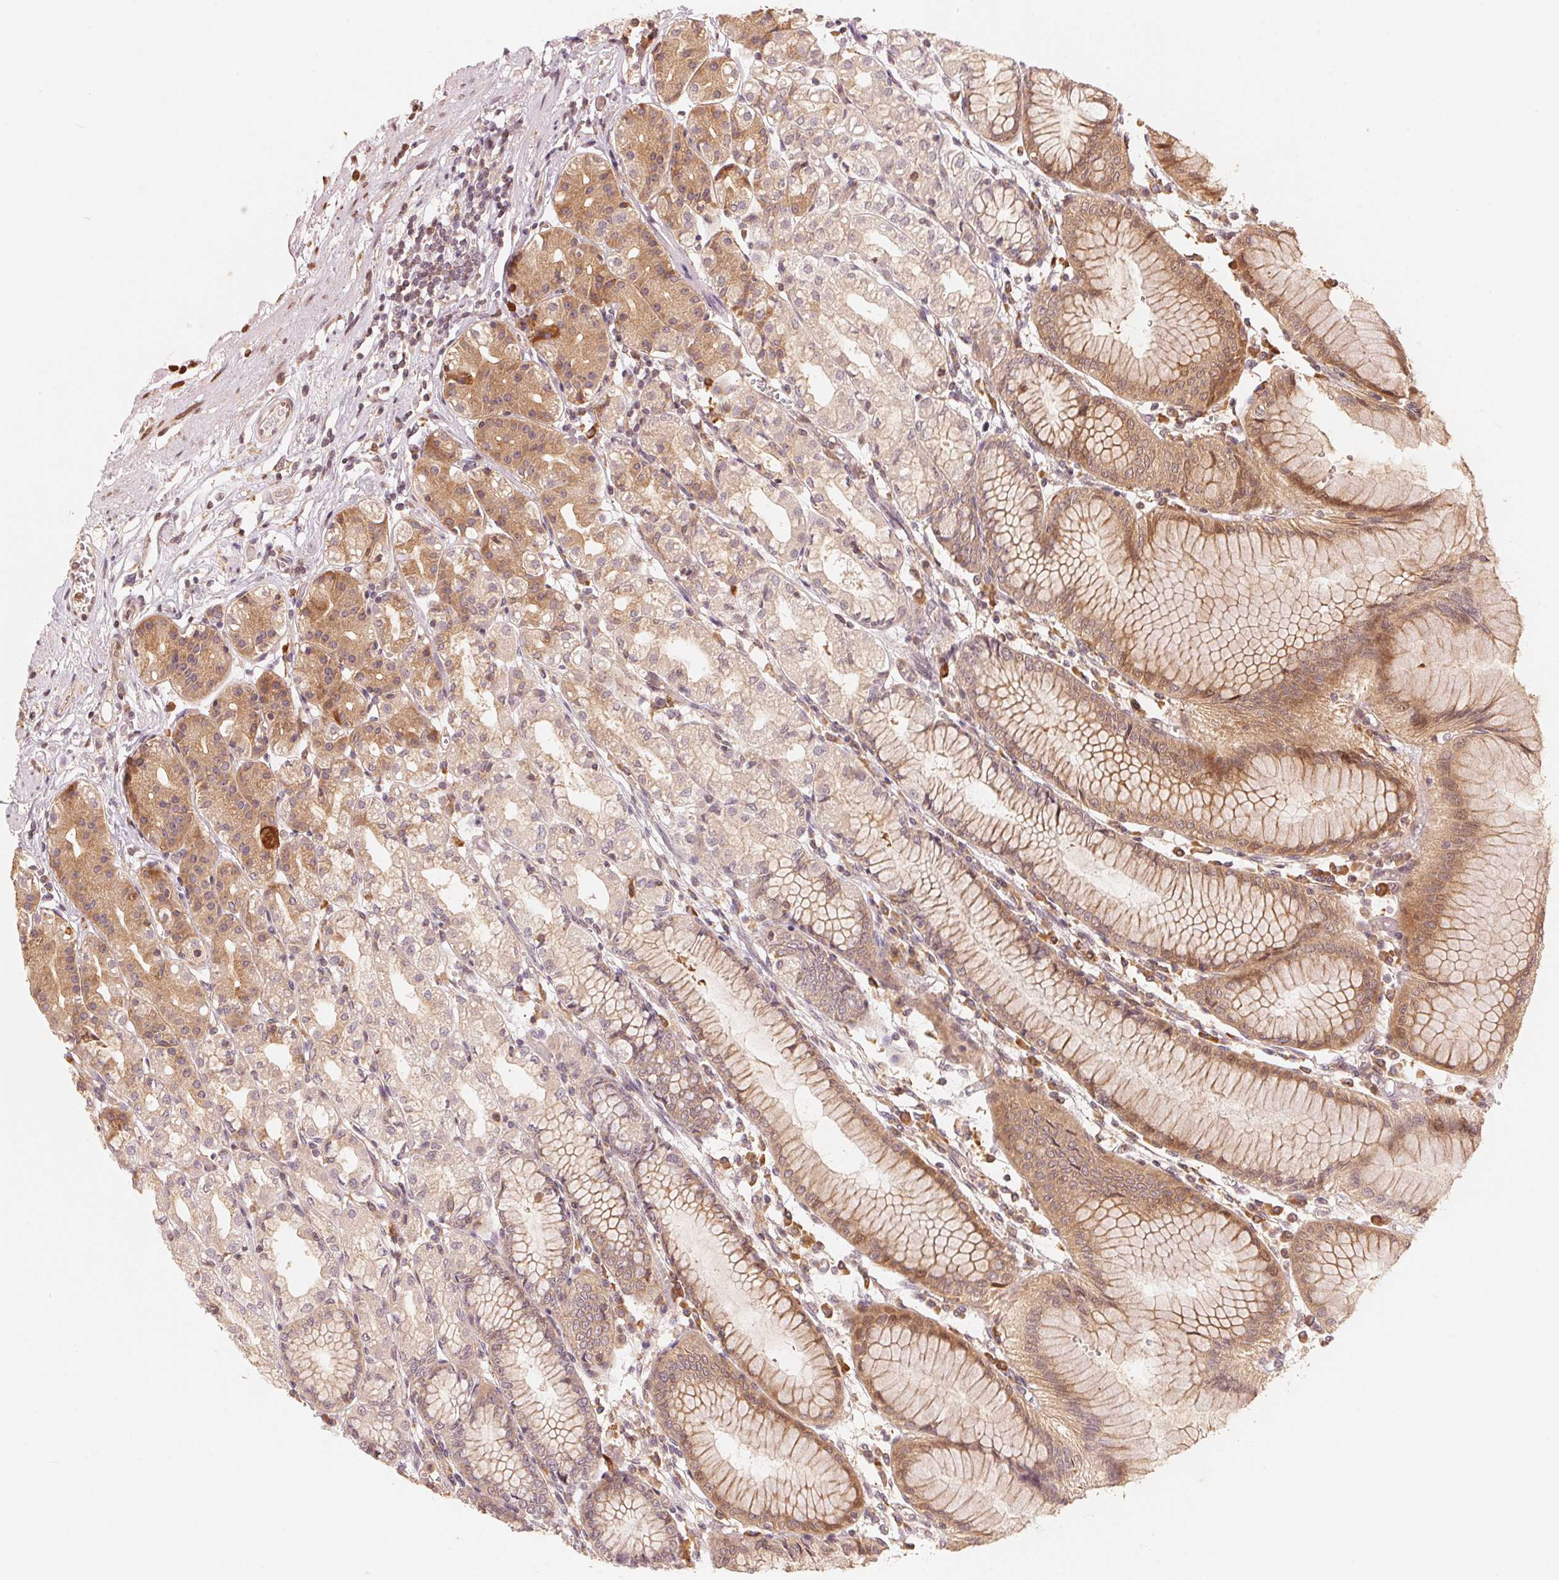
{"staining": {"intensity": "moderate", "quantity": "25%-75%", "location": "cytoplasmic/membranous,nuclear"}, "tissue": "stomach", "cell_type": "Glandular cells", "image_type": "normal", "snomed": [{"axis": "morphology", "description": "Normal tissue, NOS"}, {"axis": "topography", "description": "Skeletal muscle"}, {"axis": "topography", "description": "Stomach"}], "caption": "Protein expression analysis of benign human stomach reveals moderate cytoplasmic/membranous,nuclear expression in approximately 25%-75% of glandular cells.", "gene": "PRKN", "patient": {"sex": "female", "age": 57}}